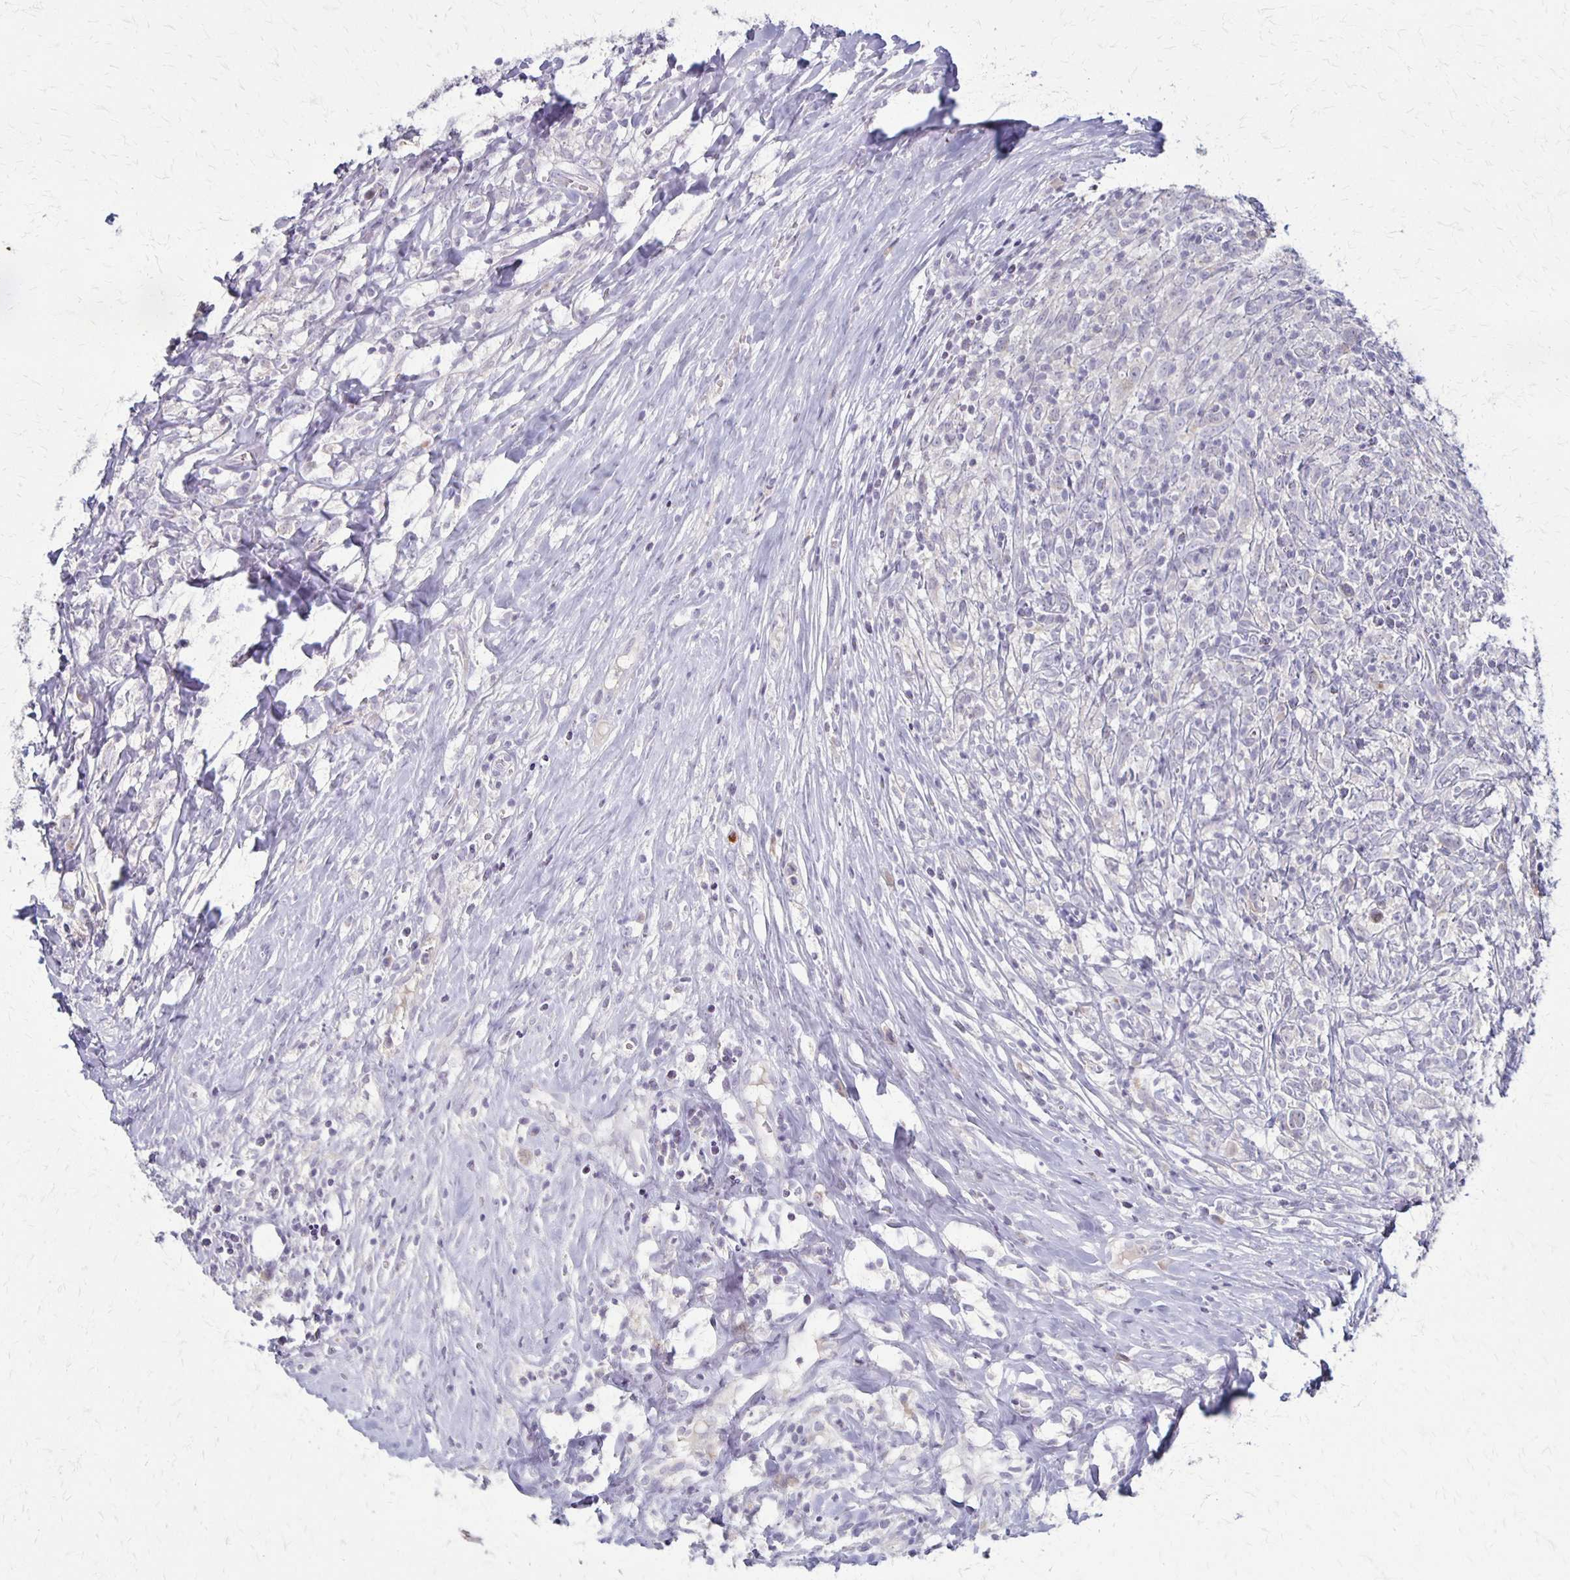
{"staining": {"intensity": "negative", "quantity": "none", "location": "none"}, "tissue": "lymphoma", "cell_type": "Tumor cells", "image_type": "cancer", "snomed": [{"axis": "morphology", "description": "Hodgkin's disease, NOS"}, {"axis": "topography", "description": "No Tissue"}], "caption": "High power microscopy histopathology image of an immunohistochemistry photomicrograph of lymphoma, revealing no significant expression in tumor cells.", "gene": "SLC35E2B", "patient": {"sex": "female", "age": 21}}